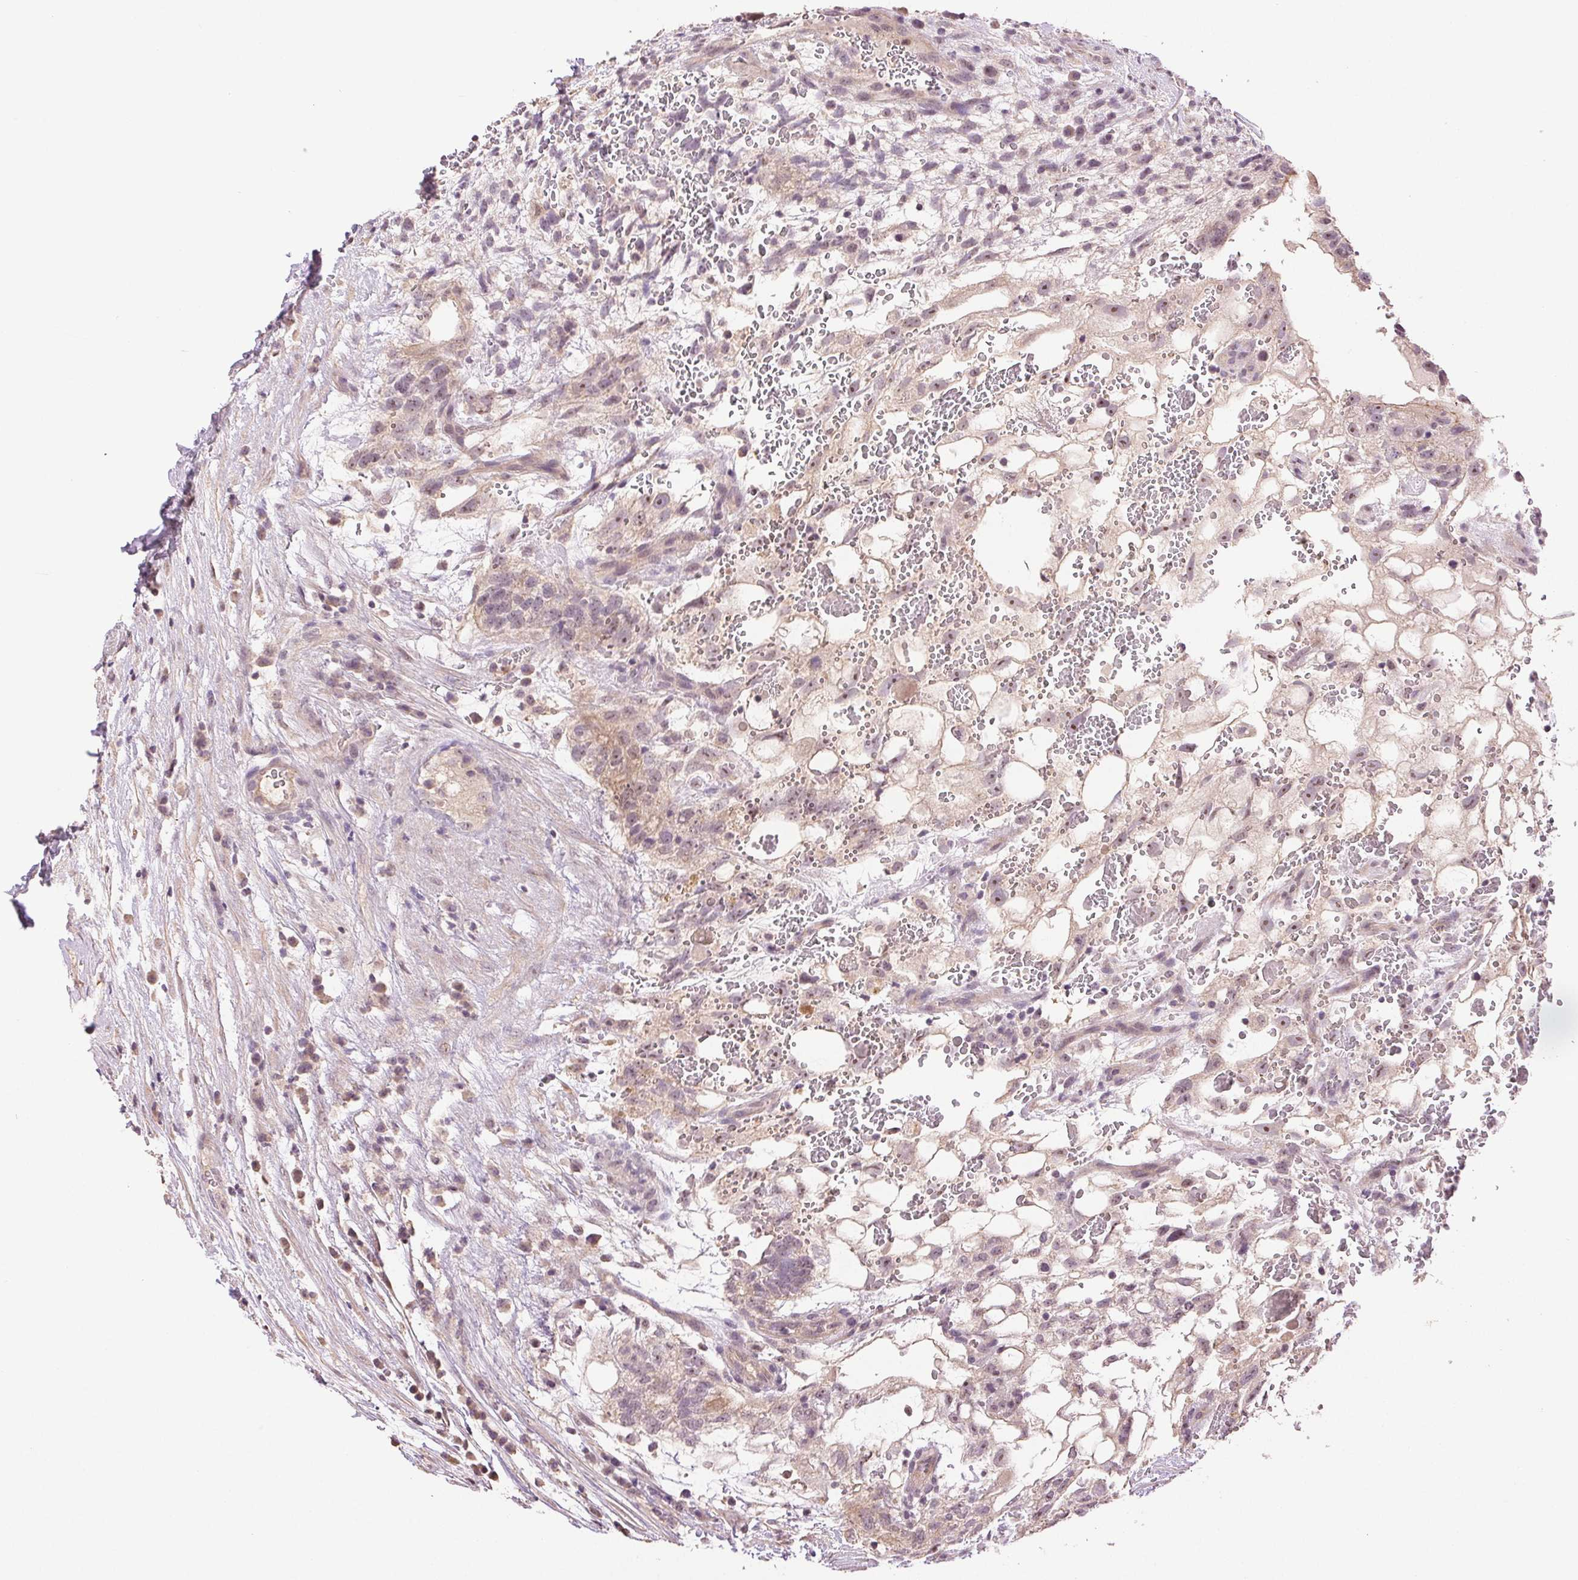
{"staining": {"intensity": "weak", "quantity": "25%-75%", "location": "cytoplasmic/membranous,nuclear"}, "tissue": "testis cancer", "cell_type": "Tumor cells", "image_type": "cancer", "snomed": [{"axis": "morphology", "description": "Normal tissue, NOS"}, {"axis": "morphology", "description": "Carcinoma, Embryonal, NOS"}, {"axis": "topography", "description": "Testis"}], "caption": "The photomicrograph shows immunohistochemical staining of testis cancer (embryonal carcinoma). There is weak cytoplasmic/membranous and nuclear staining is appreciated in about 25%-75% of tumor cells.", "gene": "TMEM253", "patient": {"sex": "male", "age": 32}}